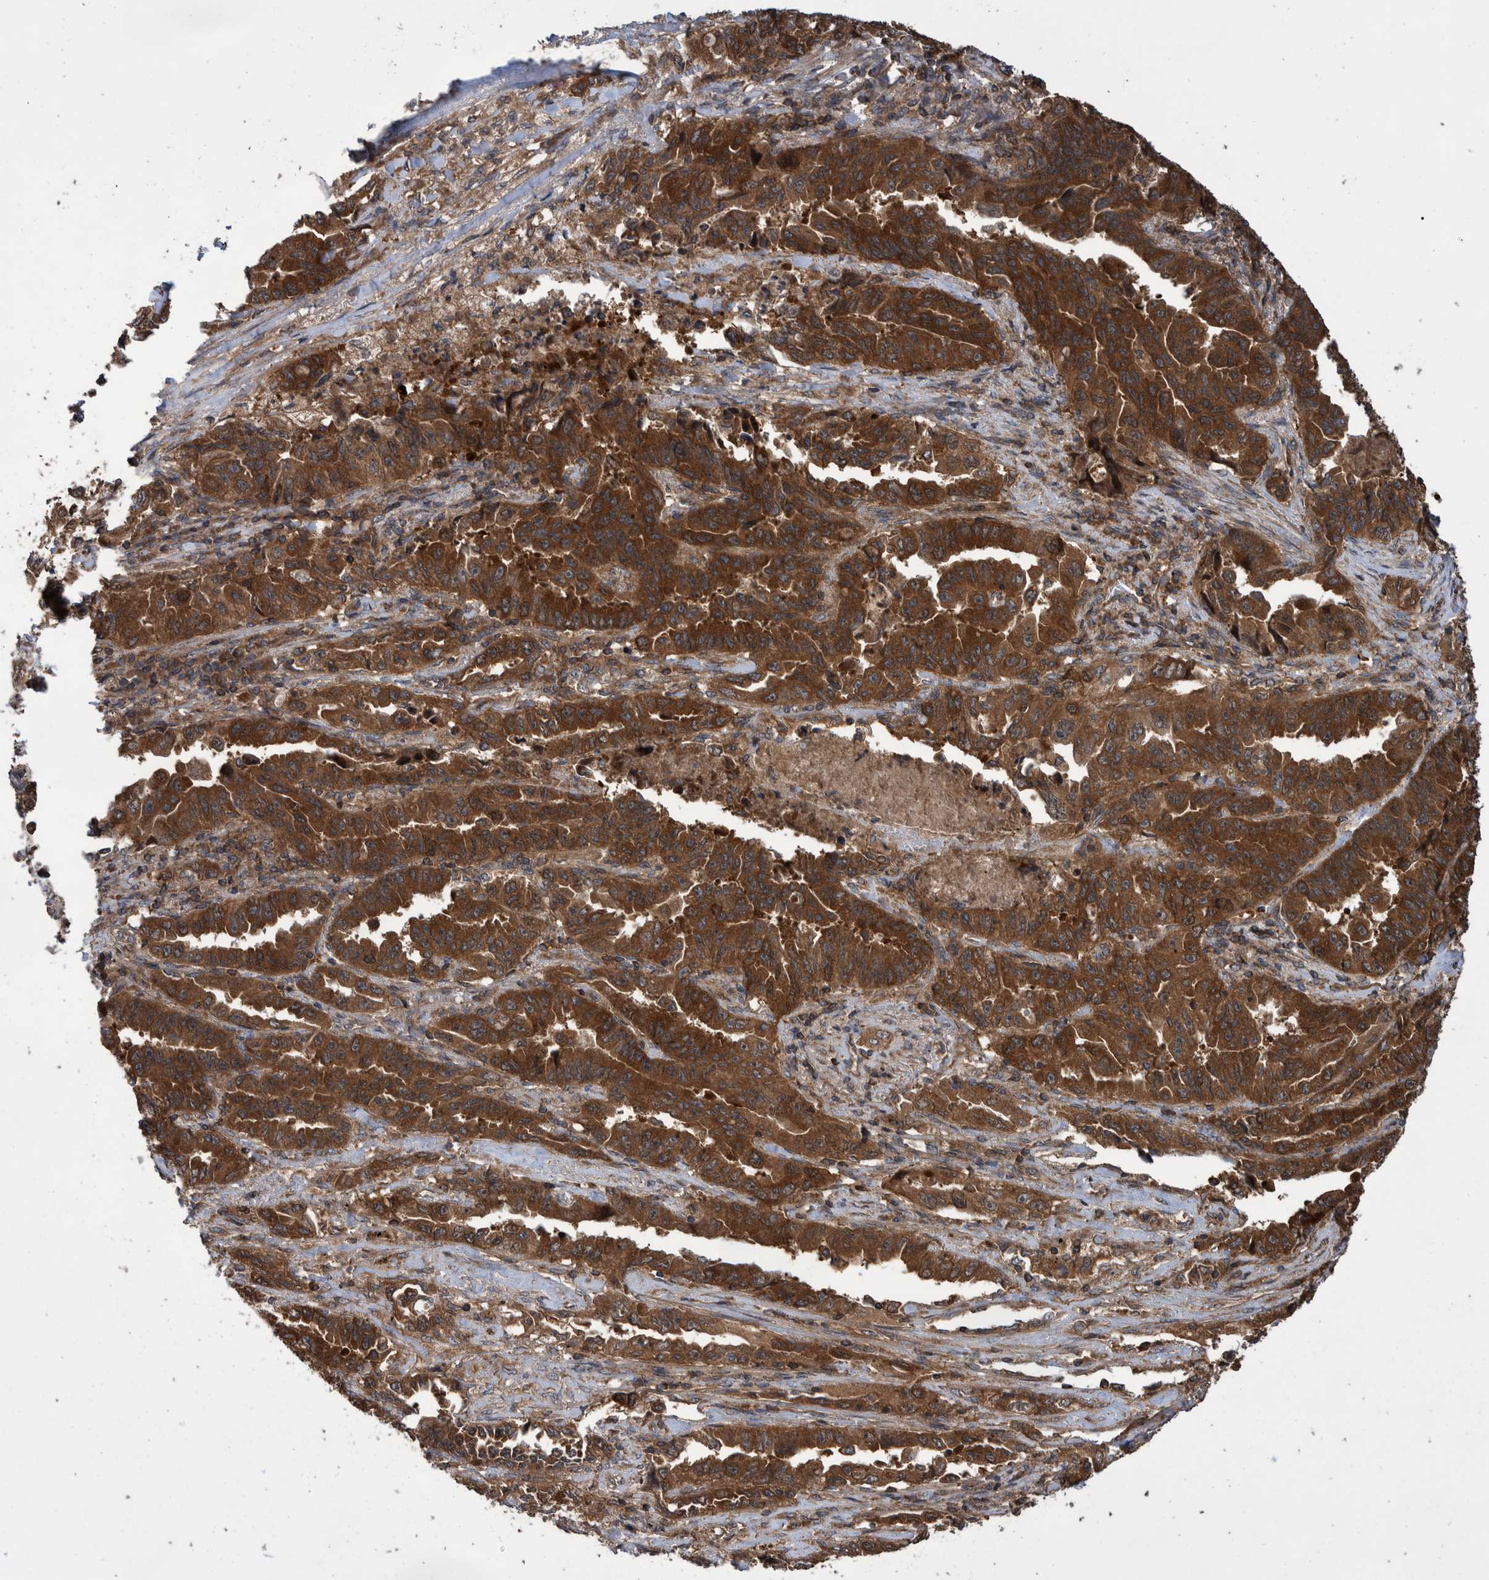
{"staining": {"intensity": "strong", "quantity": ">75%", "location": "cytoplasmic/membranous"}, "tissue": "lung cancer", "cell_type": "Tumor cells", "image_type": "cancer", "snomed": [{"axis": "morphology", "description": "Adenocarcinoma, NOS"}, {"axis": "topography", "description": "Lung"}], "caption": "Protein staining demonstrates strong cytoplasmic/membranous positivity in about >75% of tumor cells in lung adenocarcinoma.", "gene": "VBP1", "patient": {"sex": "female", "age": 51}}